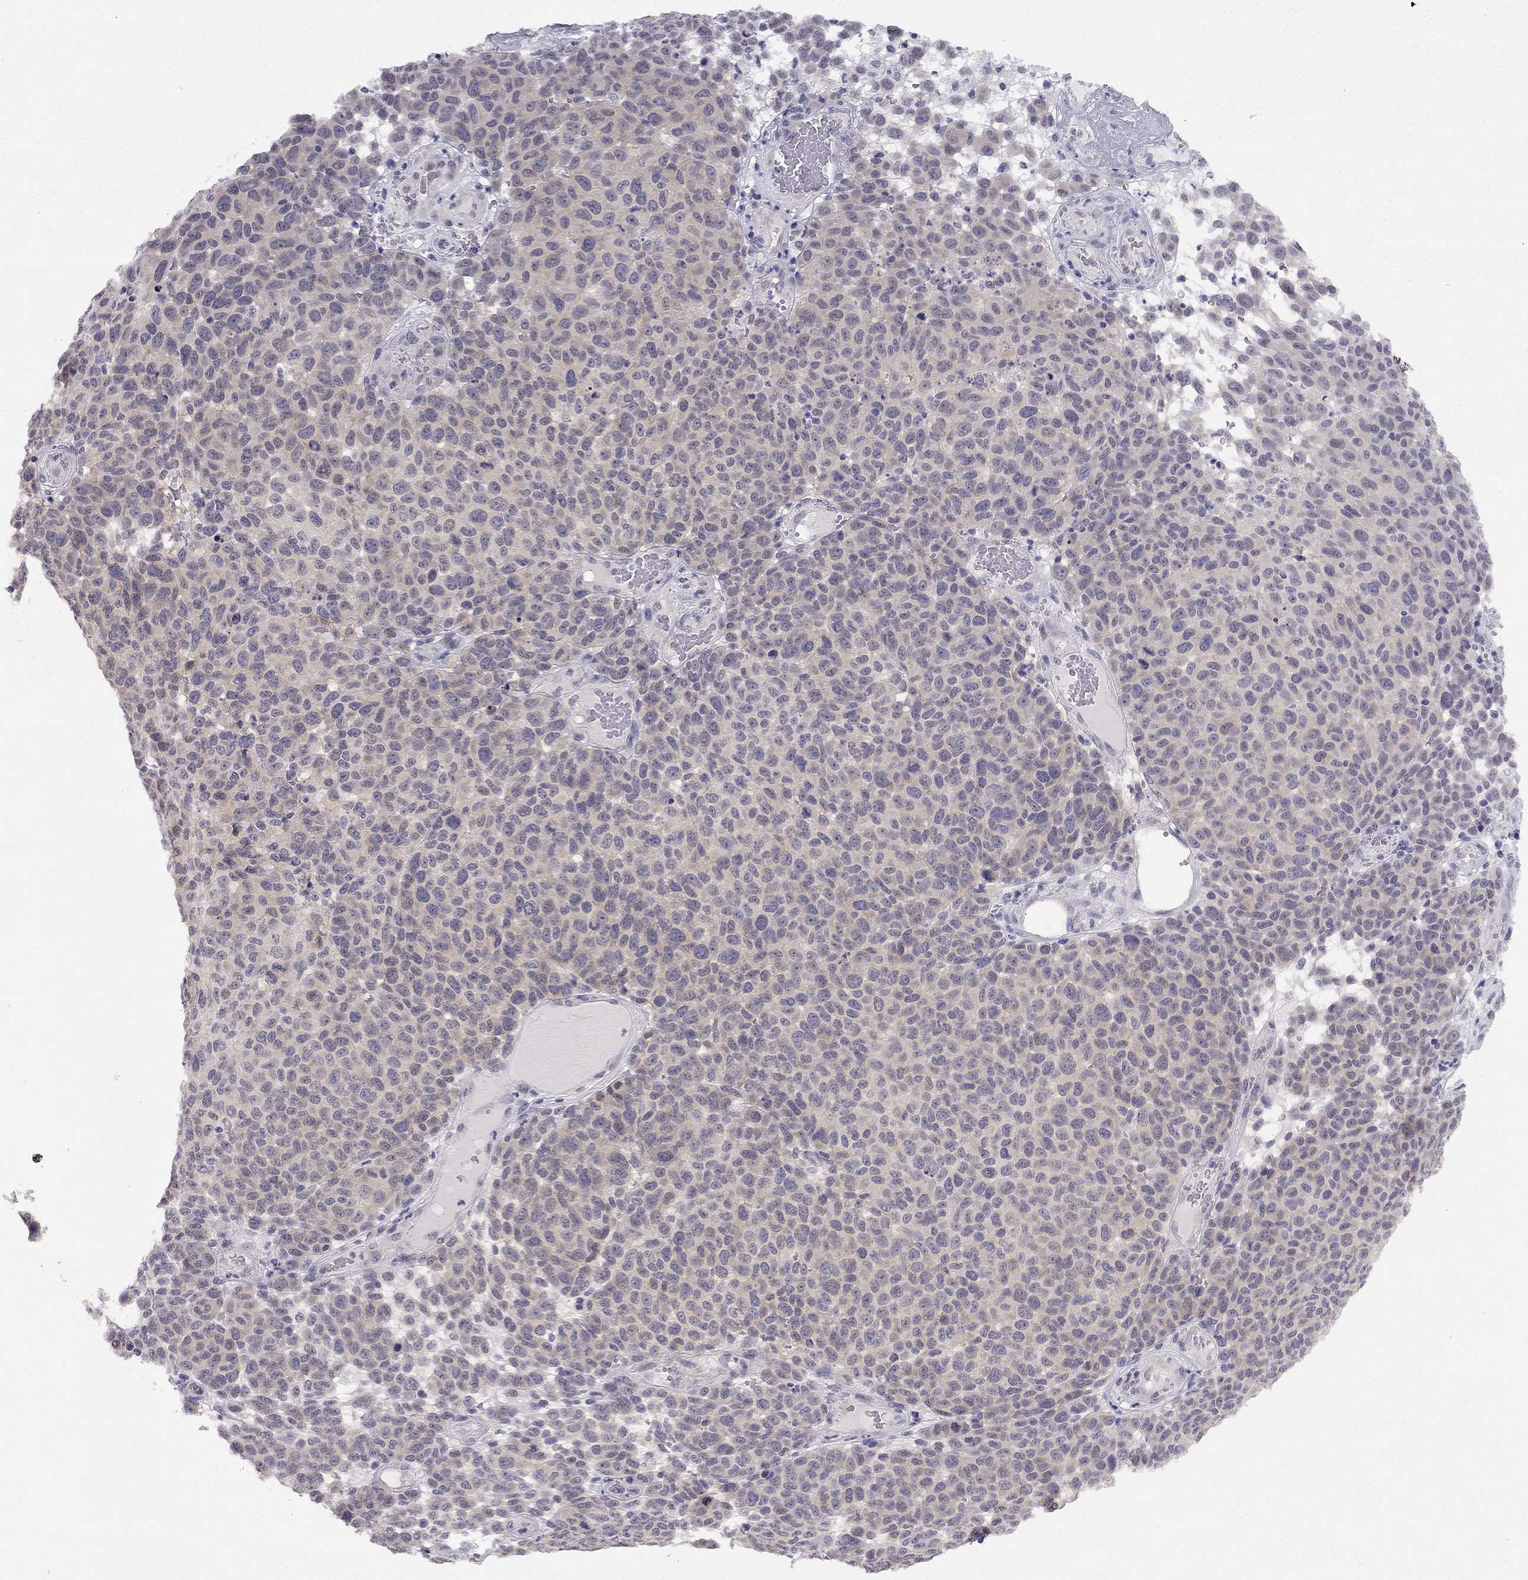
{"staining": {"intensity": "weak", "quantity": "<25%", "location": "cytoplasmic/membranous"}, "tissue": "melanoma", "cell_type": "Tumor cells", "image_type": "cancer", "snomed": [{"axis": "morphology", "description": "Malignant melanoma, NOS"}, {"axis": "topography", "description": "Skin"}], "caption": "Immunohistochemistry (IHC) histopathology image of human melanoma stained for a protein (brown), which demonstrates no expression in tumor cells.", "gene": "C16orf89", "patient": {"sex": "male", "age": 59}}